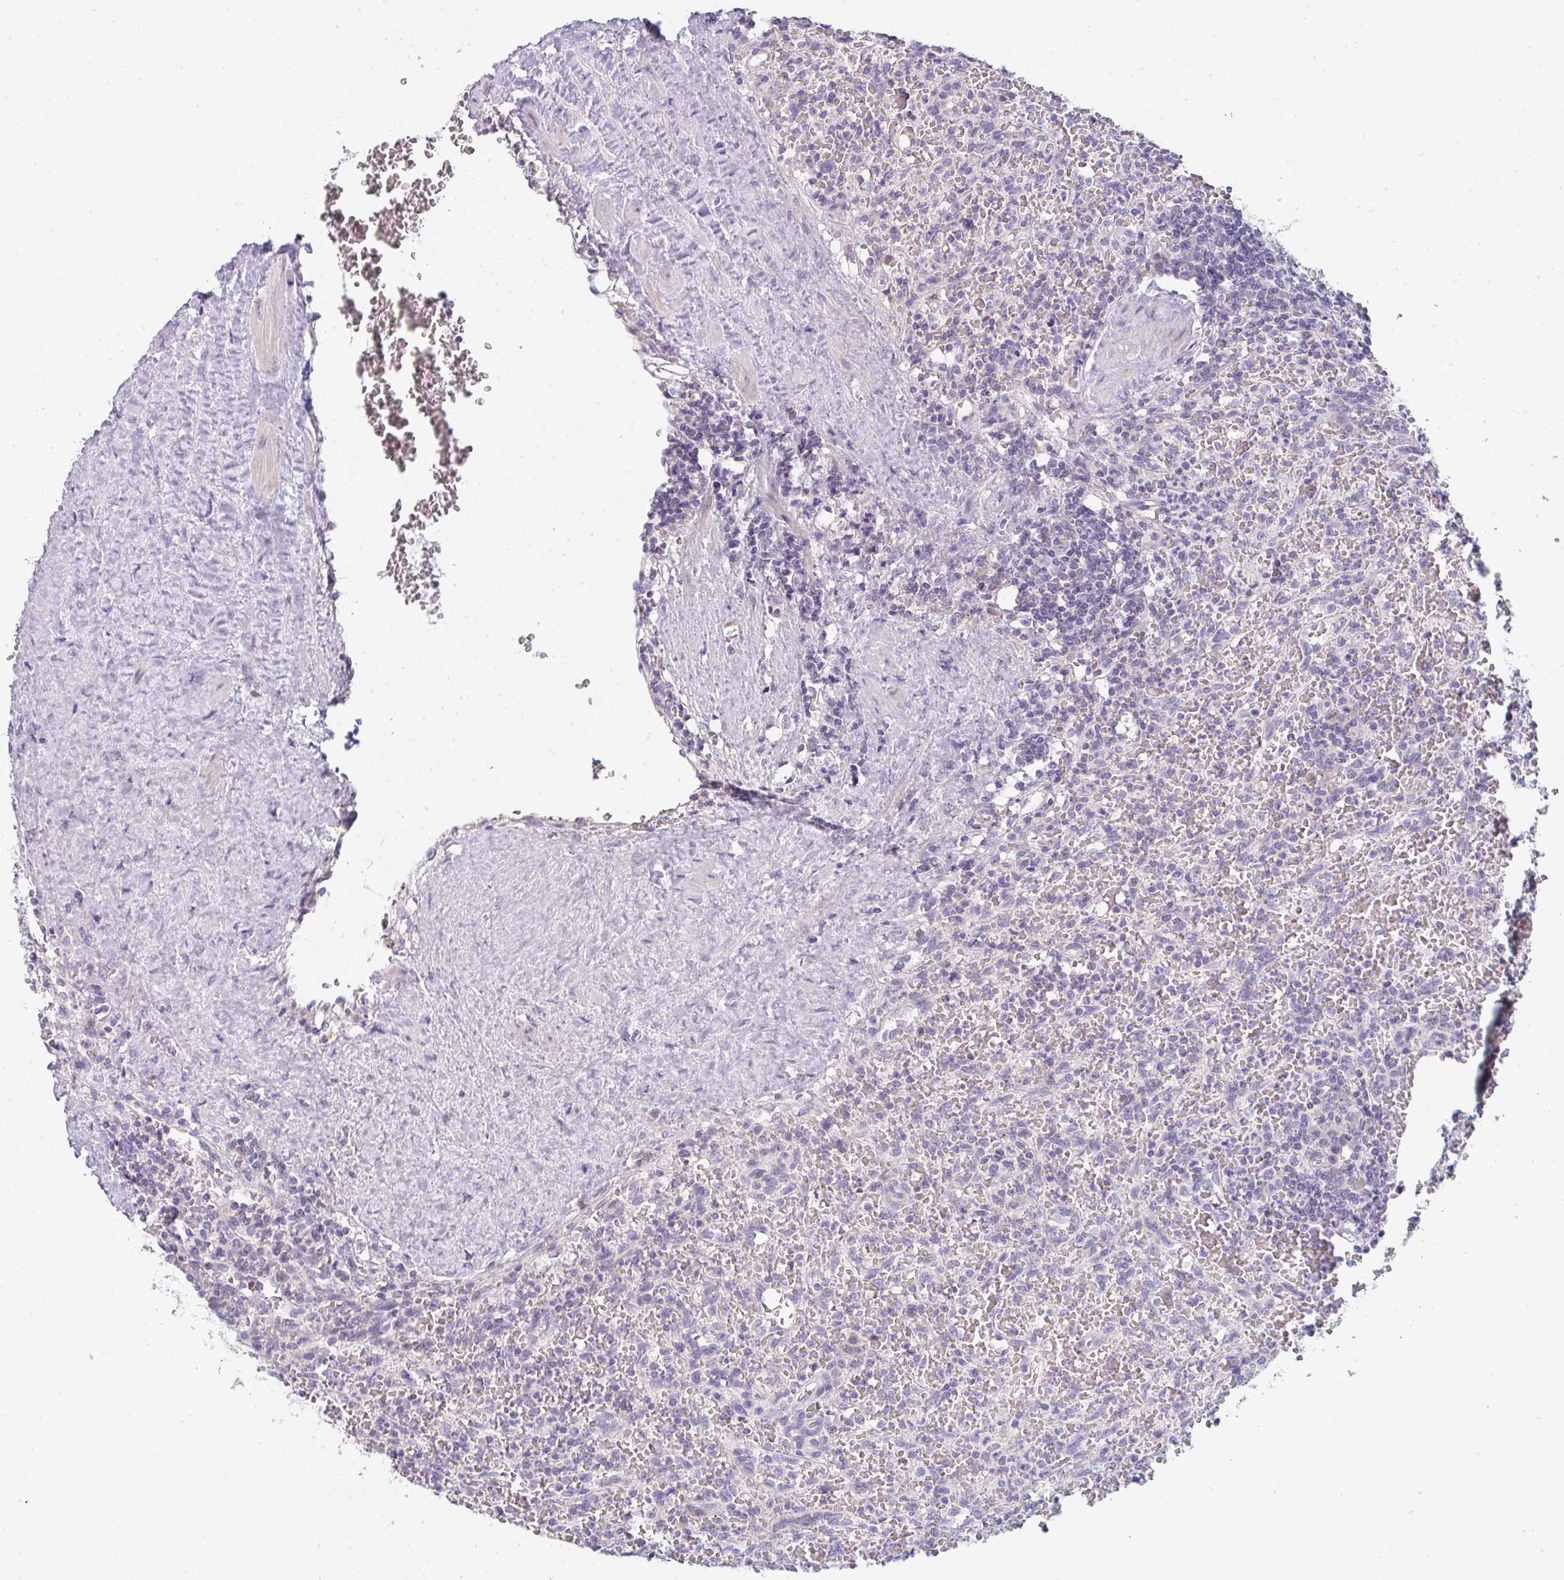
{"staining": {"intensity": "negative", "quantity": "none", "location": "none"}, "tissue": "lymphoma", "cell_type": "Tumor cells", "image_type": "cancer", "snomed": [{"axis": "morphology", "description": "Malignant lymphoma, non-Hodgkin's type, Low grade"}, {"axis": "topography", "description": "Spleen"}], "caption": "The photomicrograph reveals no significant expression in tumor cells of malignant lymphoma, non-Hodgkin's type (low-grade).", "gene": "CACNA1S", "patient": {"sex": "female", "age": 64}}